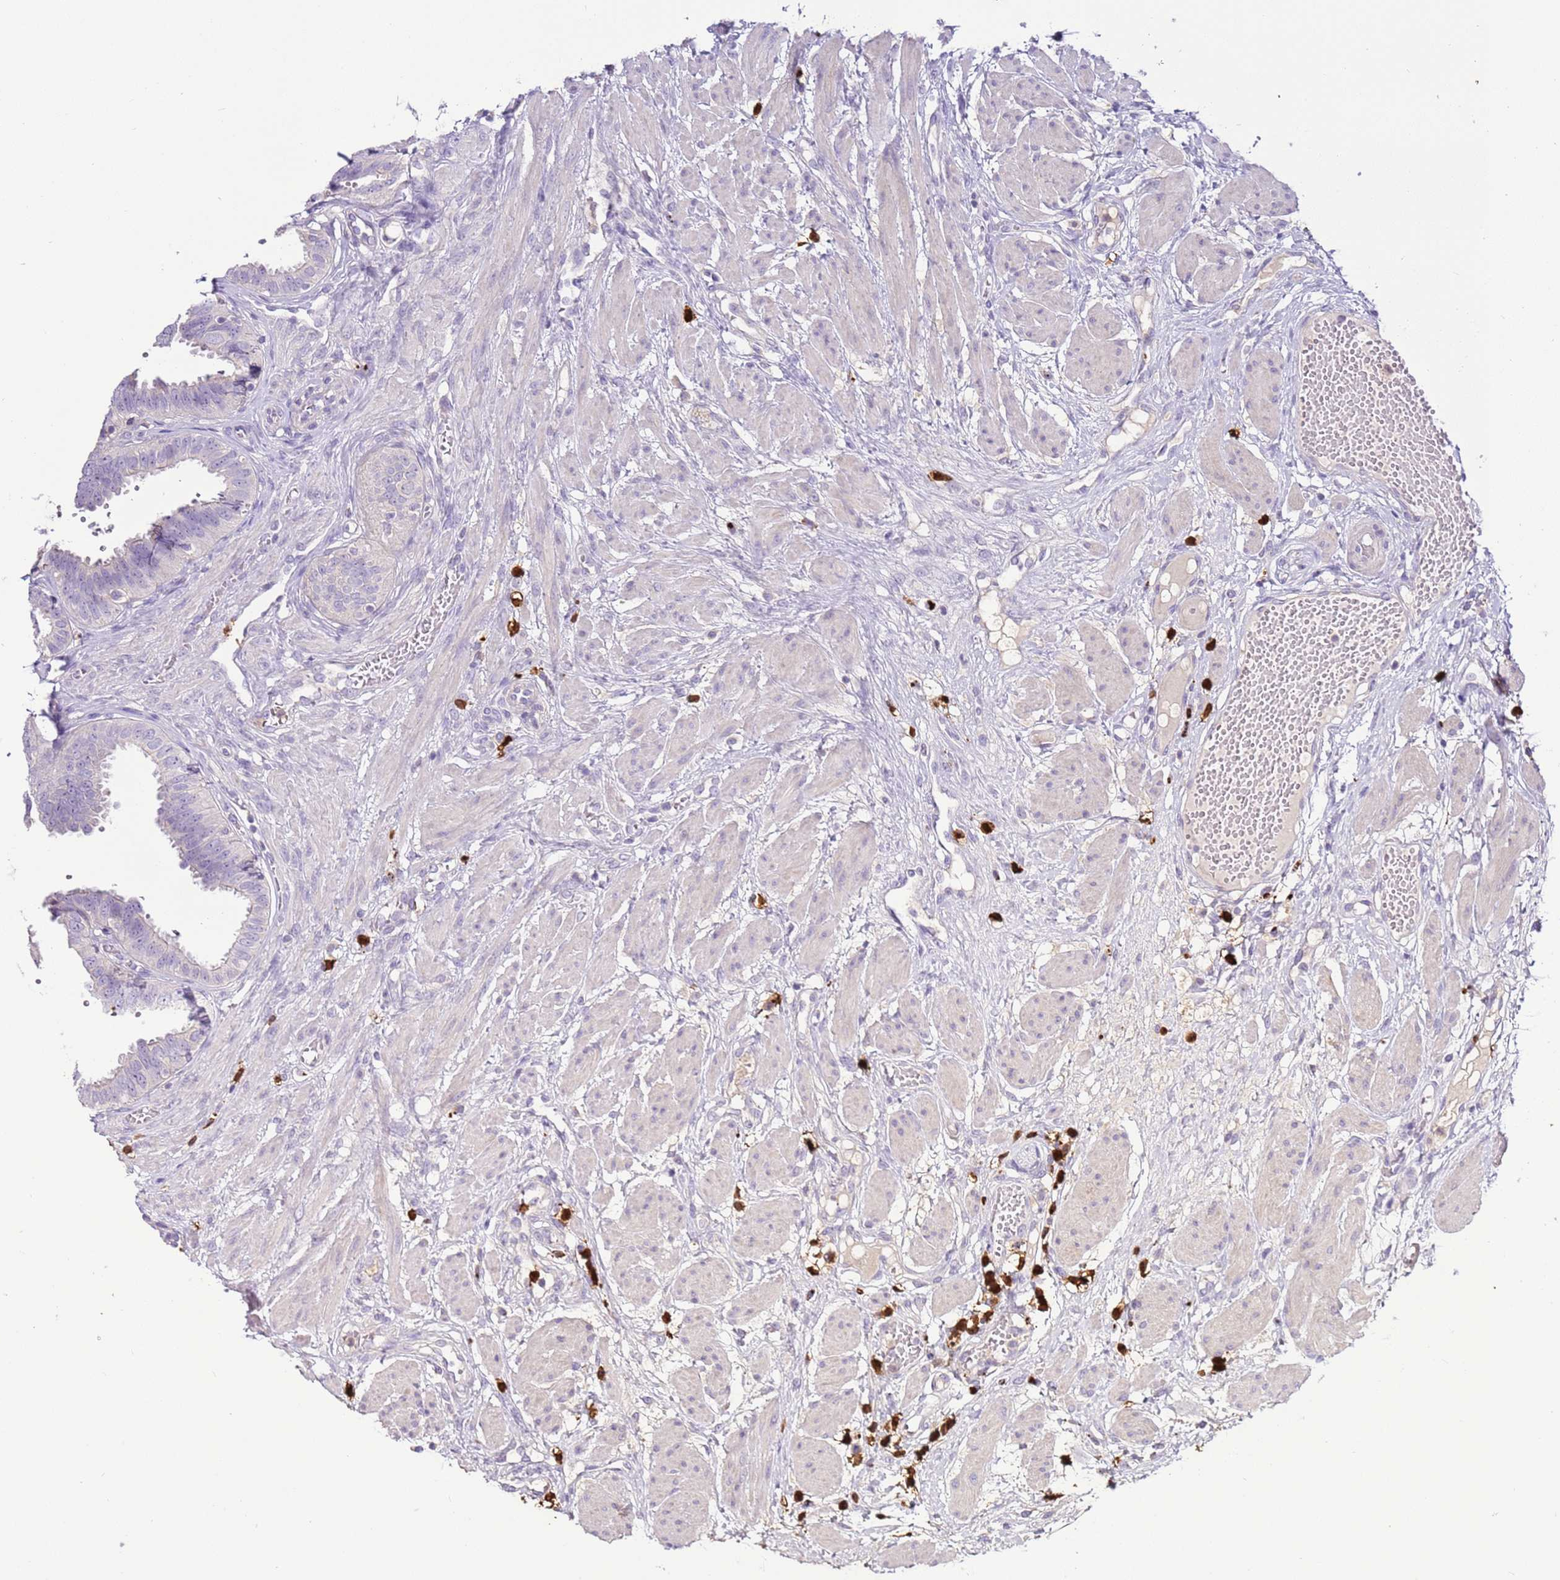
{"staining": {"intensity": "weak", "quantity": "<25%", "location": "cytoplasmic/membranous"}, "tissue": "fallopian tube", "cell_type": "Glandular cells", "image_type": "normal", "snomed": [{"axis": "morphology", "description": "Normal tissue, NOS"}, {"axis": "topography", "description": "Fallopian tube"}], "caption": "Fallopian tube stained for a protein using IHC displays no expression glandular cells.", "gene": "IL2RG", "patient": {"sex": "female", "age": 37}}